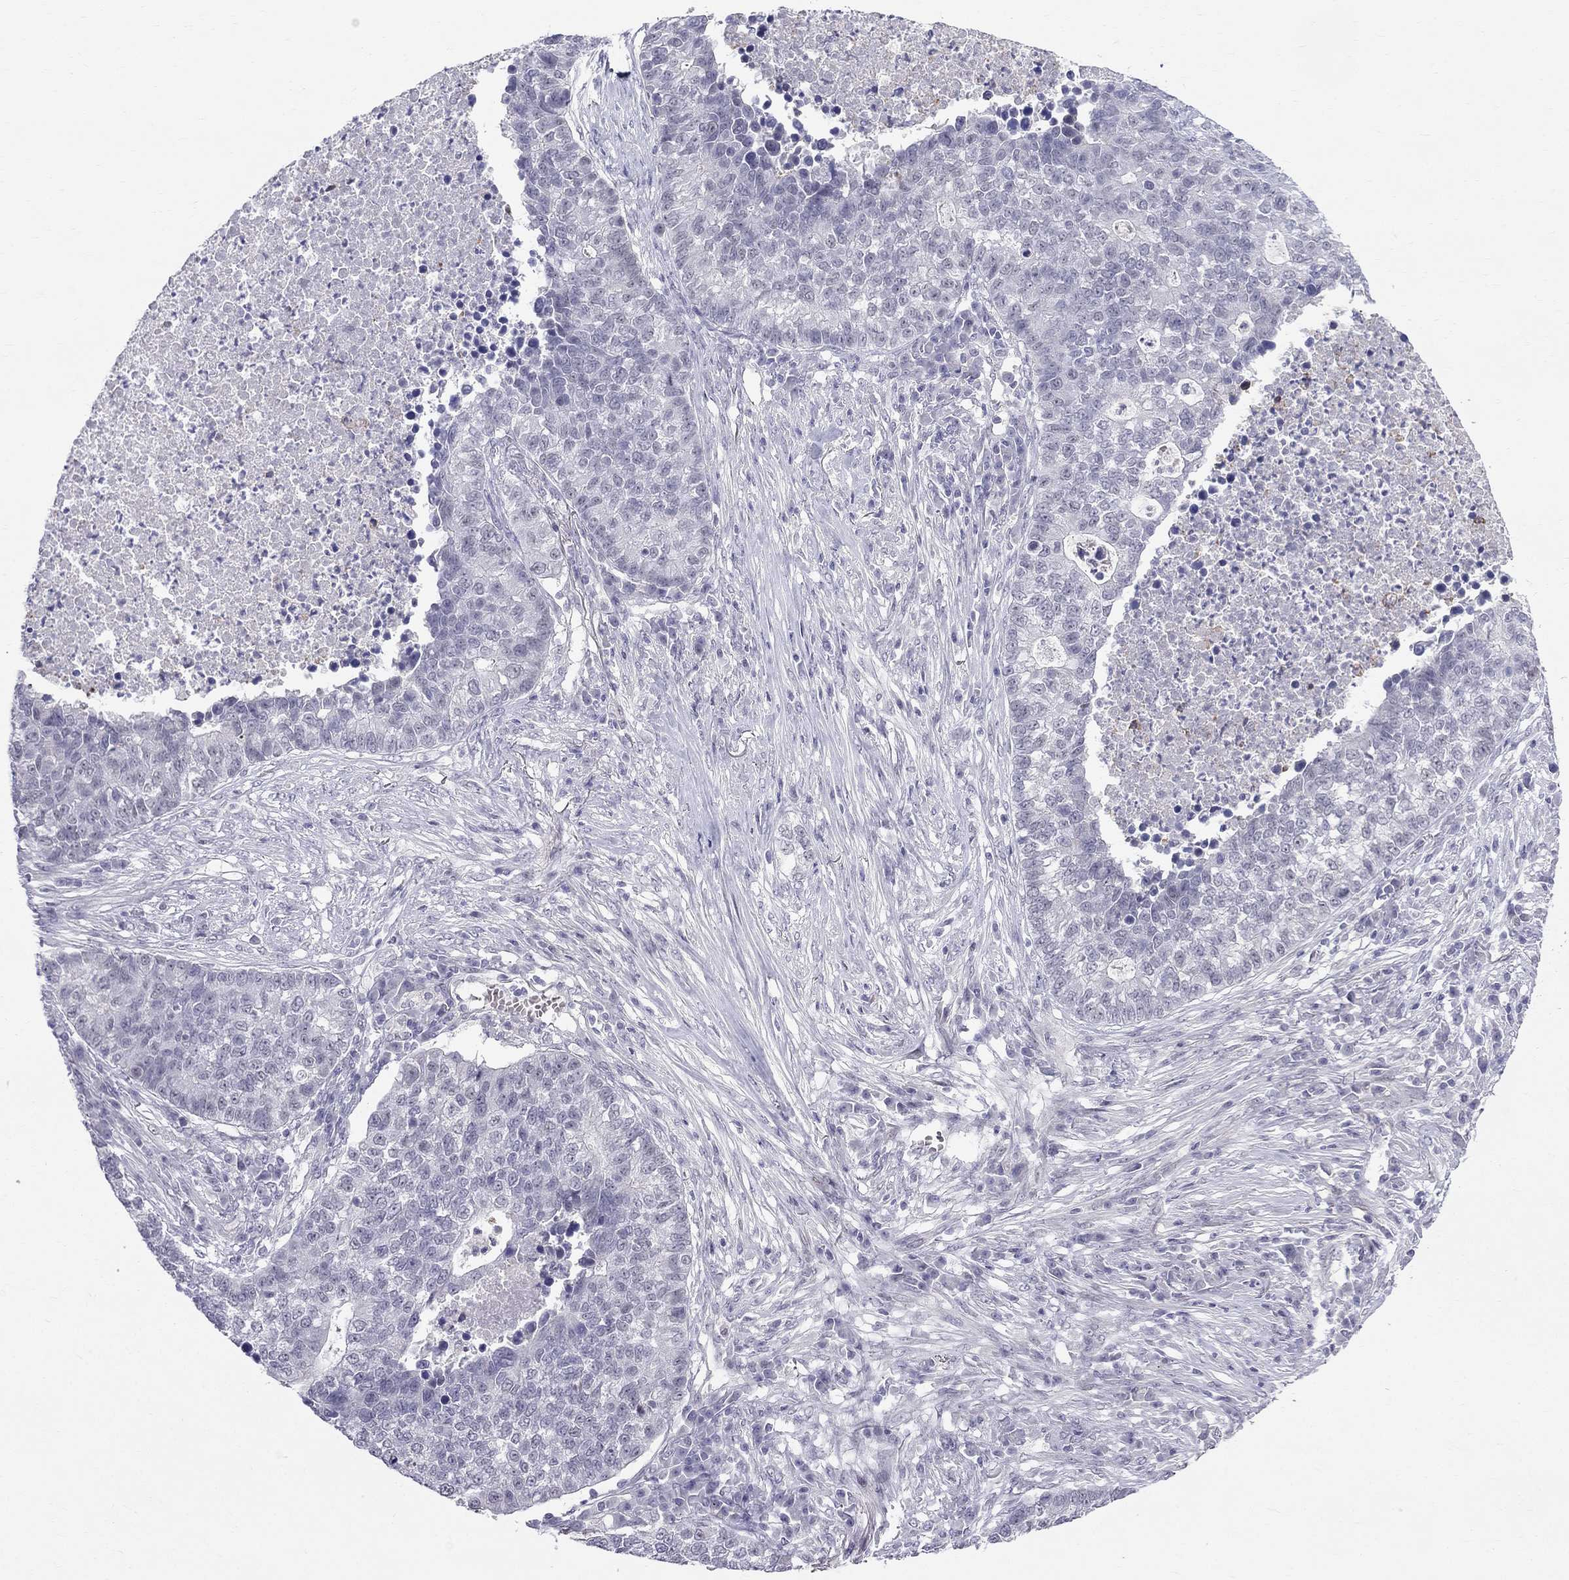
{"staining": {"intensity": "negative", "quantity": "none", "location": "none"}, "tissue": "lung cancer", "cell_type": "Tumor cells", "image_type": "cancer", "snomed": [{"axis": "morphology", "description": "Adenocarcinoma, NOS"}, {"axis": "topography", "description": "Lung"}], "caption": "Tumor cells are negative for protein expression in human lung cancer.", "gene": "BAG5", "patient": {"sex": "male", "age": 57}}